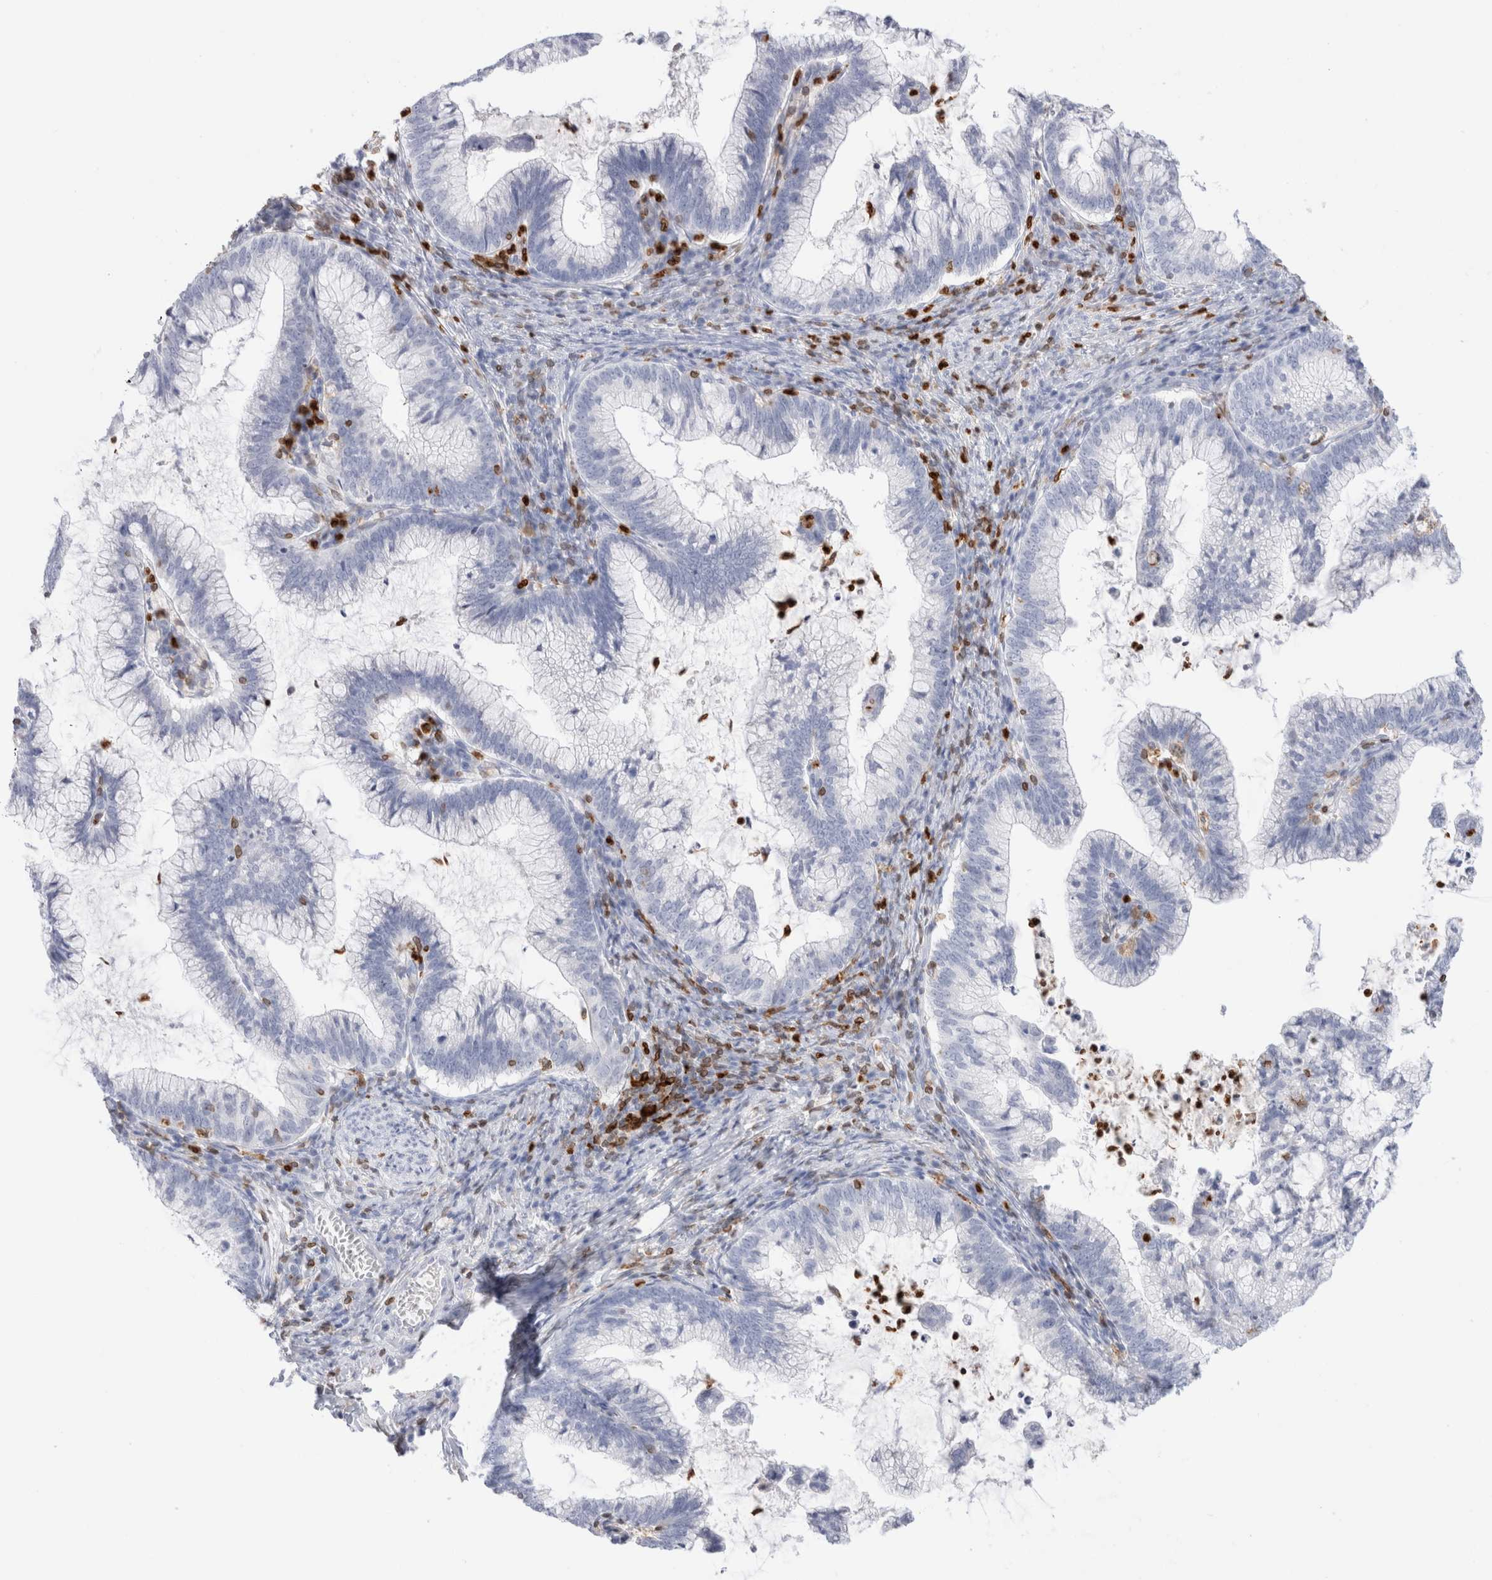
{"staining": {"intensity": "negative", "quantity": "none", "location": "none"}, "tissue": "cervical cancer", "cell_type": "Tumor cells", "image_type": "cancer", "snomed": [{"axis": "morphology", "description": "Adenocarcinoma, NOS"}, {"axis": "topography", "description": "Cervix"}], "caption": "Micrograph shows no significant protein staining in tumor cells of cervical cancer (adenocarcinoma). Nuclei are stained in blue.", "gene": "ALOX5AP", "patient": {"sex": "female", "age": 36}}